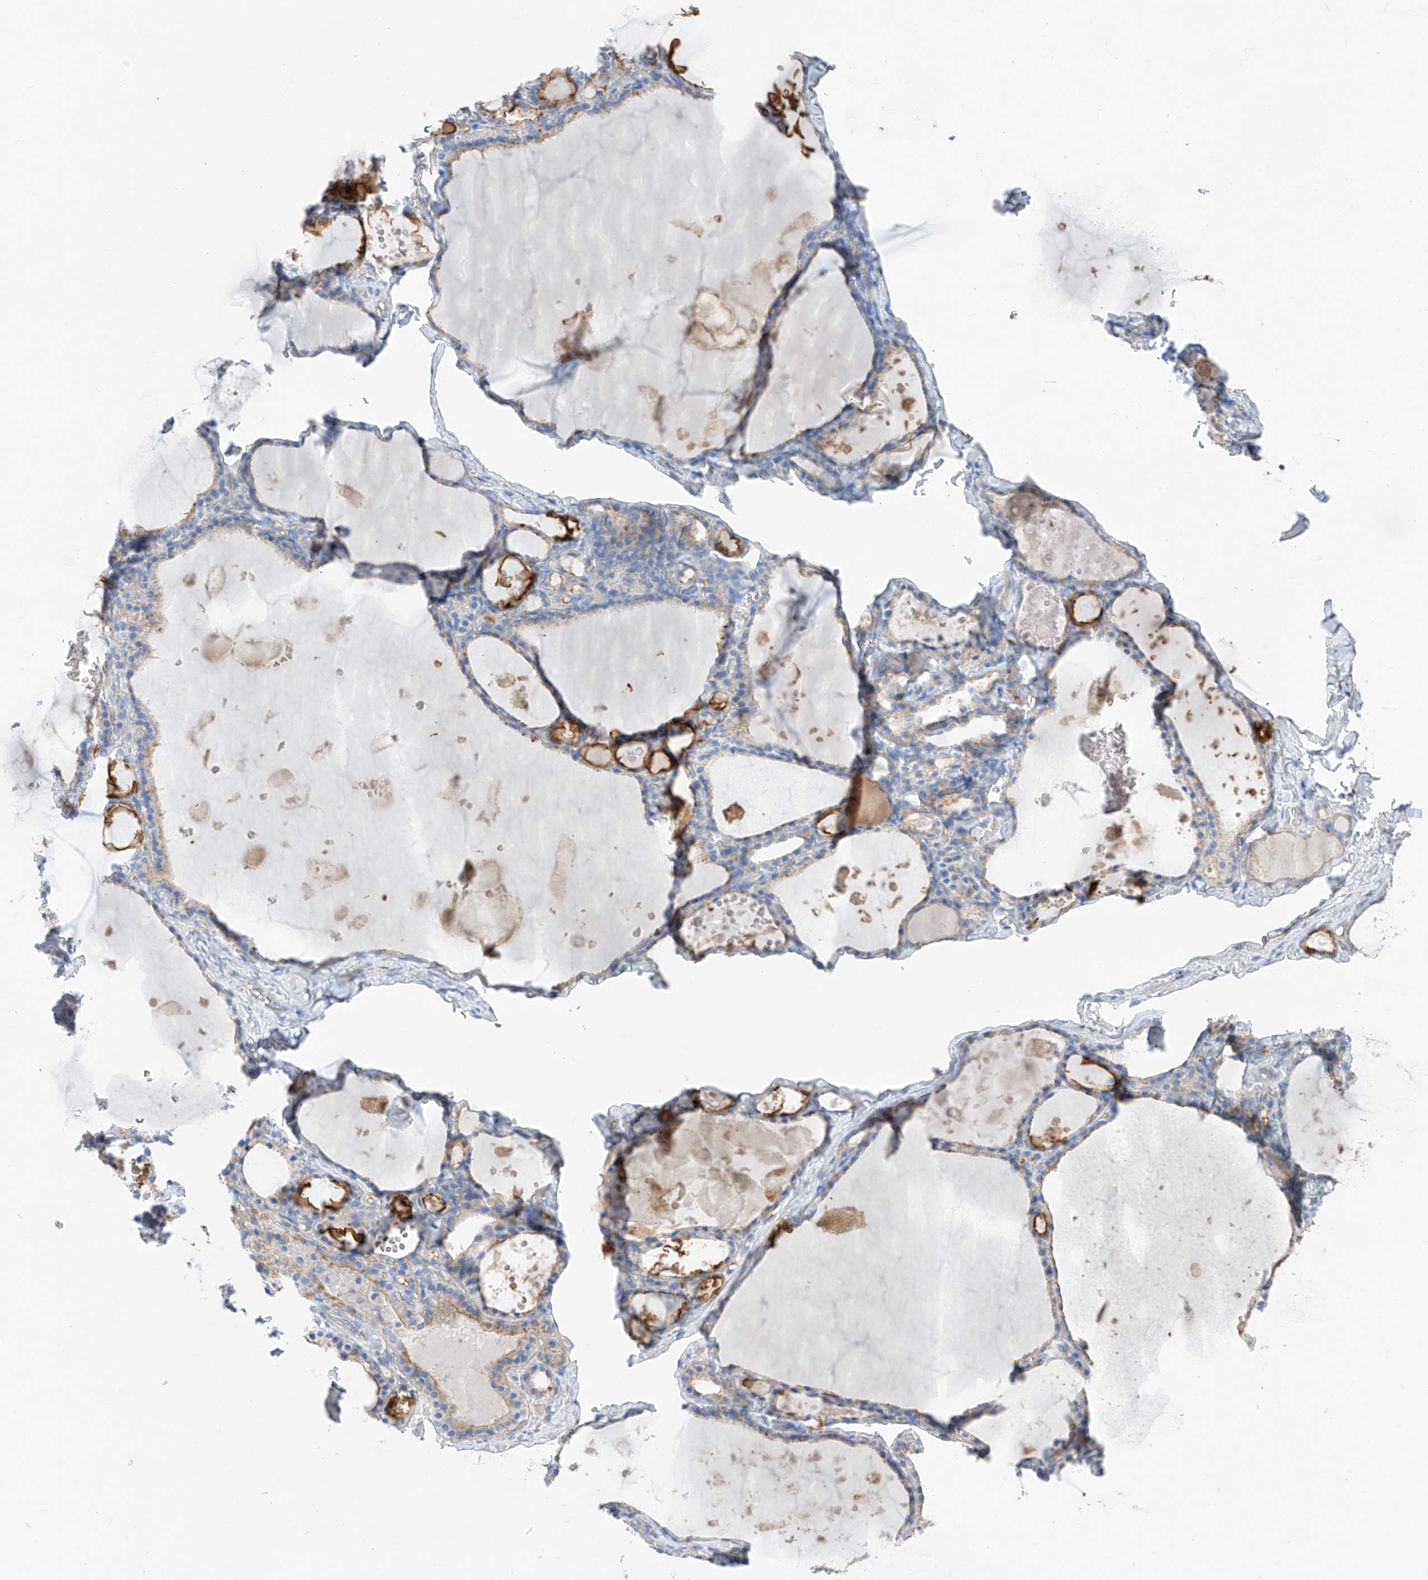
{"staining": {"intensity": "weak", "quantity": "<25%", "location": "cytoplasmic/membranous"}, "tissue": "thyroid gland", "cell_type": "Glandular cells", "image_type": "normal", "snomed": [{"axis": "morphology", "description": "Normal tissue, NOS"}, {"axis": "topography", "description": "Thyroid gland"}], "caption": "Glandular cells are negative for protein expression in benign human thyroid gland.", "gene": "ITGA9", "patient": {"sex": "male", "age": 56}}